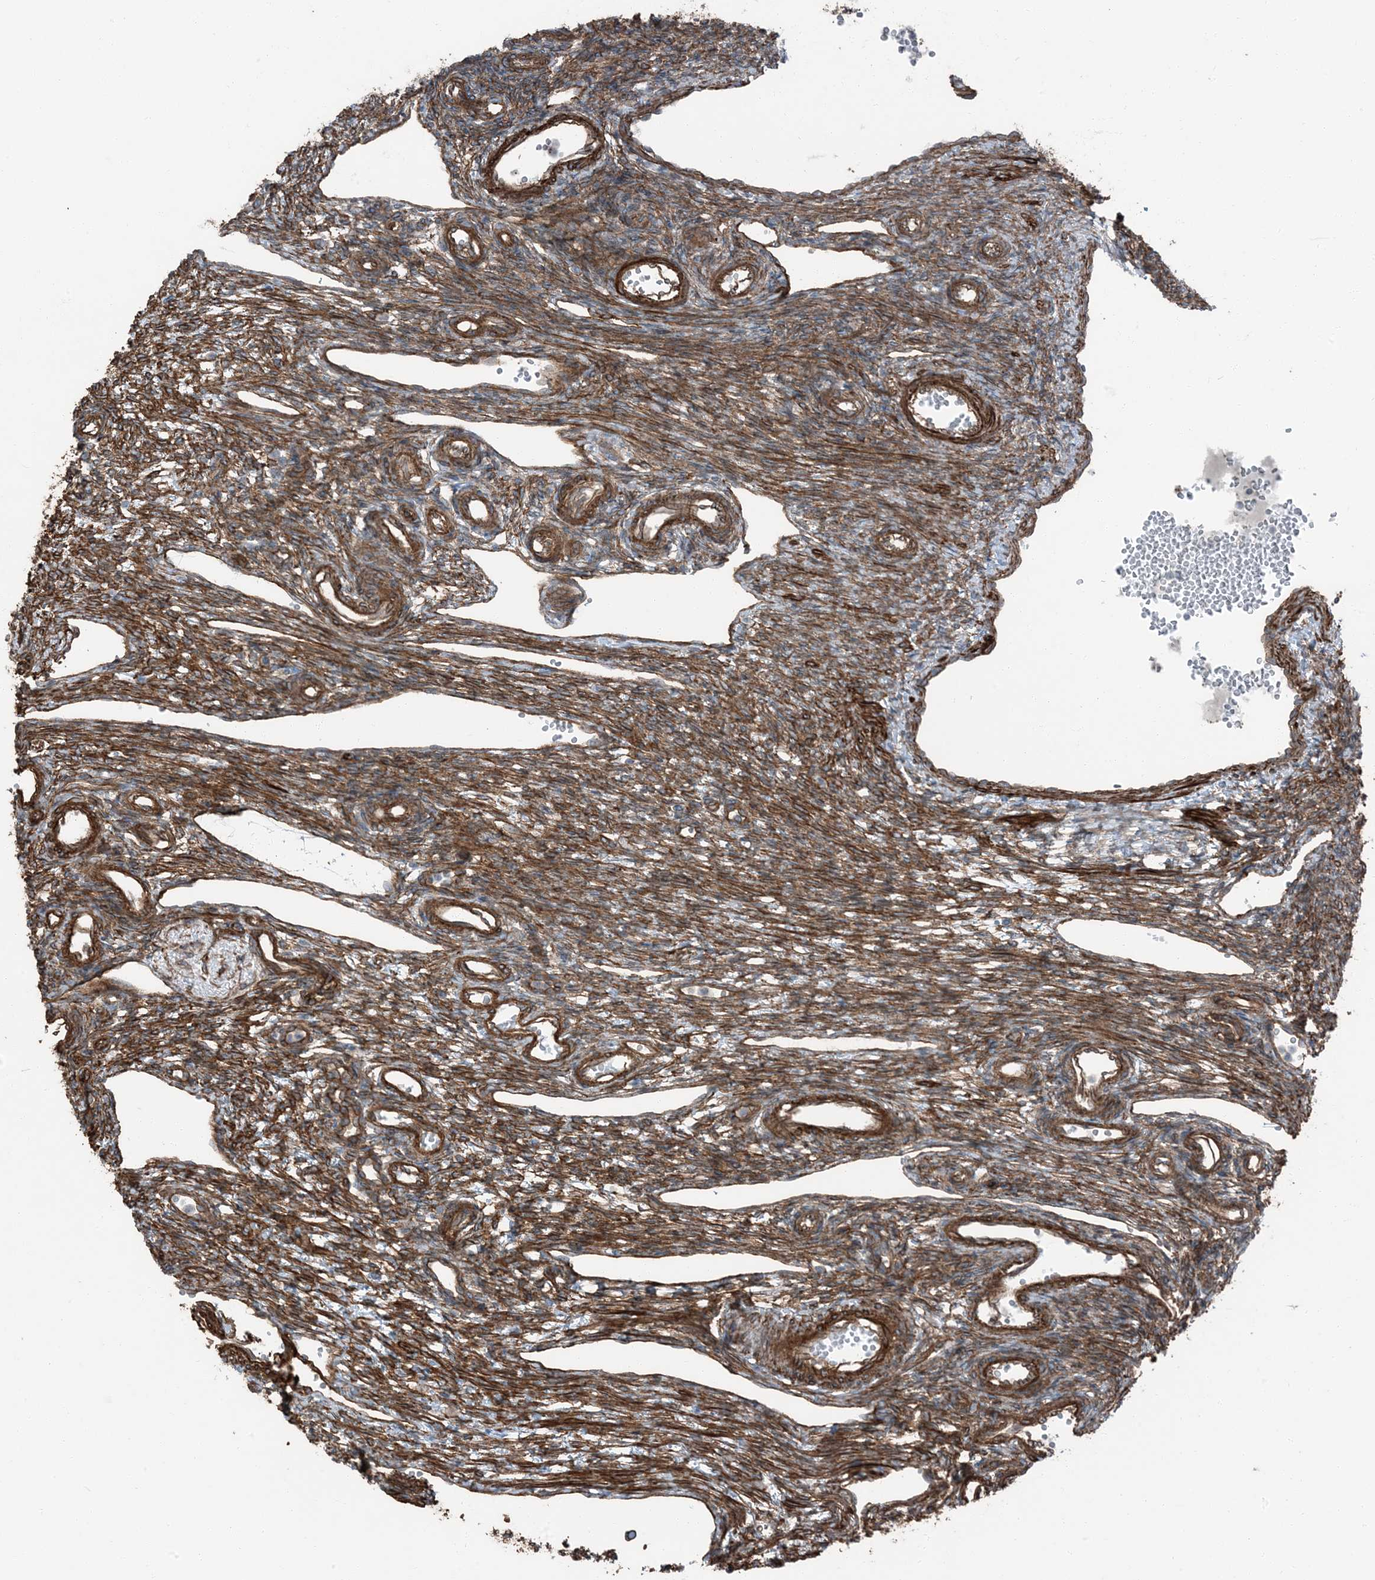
{"staining": {"intensity": "strong", "quantity": ">75%", "location": "cytoplasmic/membranous"}, "tissue": "ovary", "cell_type": "Ovarian stroma cells", "image_type": "normal", "snomed": [{"axis": "morphology", "description": "Normal tissue, NOS"}, {"axis": "morphology", "description": "Cyst, NOS"}, {"axis": "topography", "description": "Ovary"}], "caption": "Immunohistochemistry (DAB) staining of unremarkable ovary exhibits strong cytoplasmic/membranous protein expression in about >75% of ovarian stroma cells.", "gene": "ZFP90", "patient": {"sex": "female", "age": 33}}